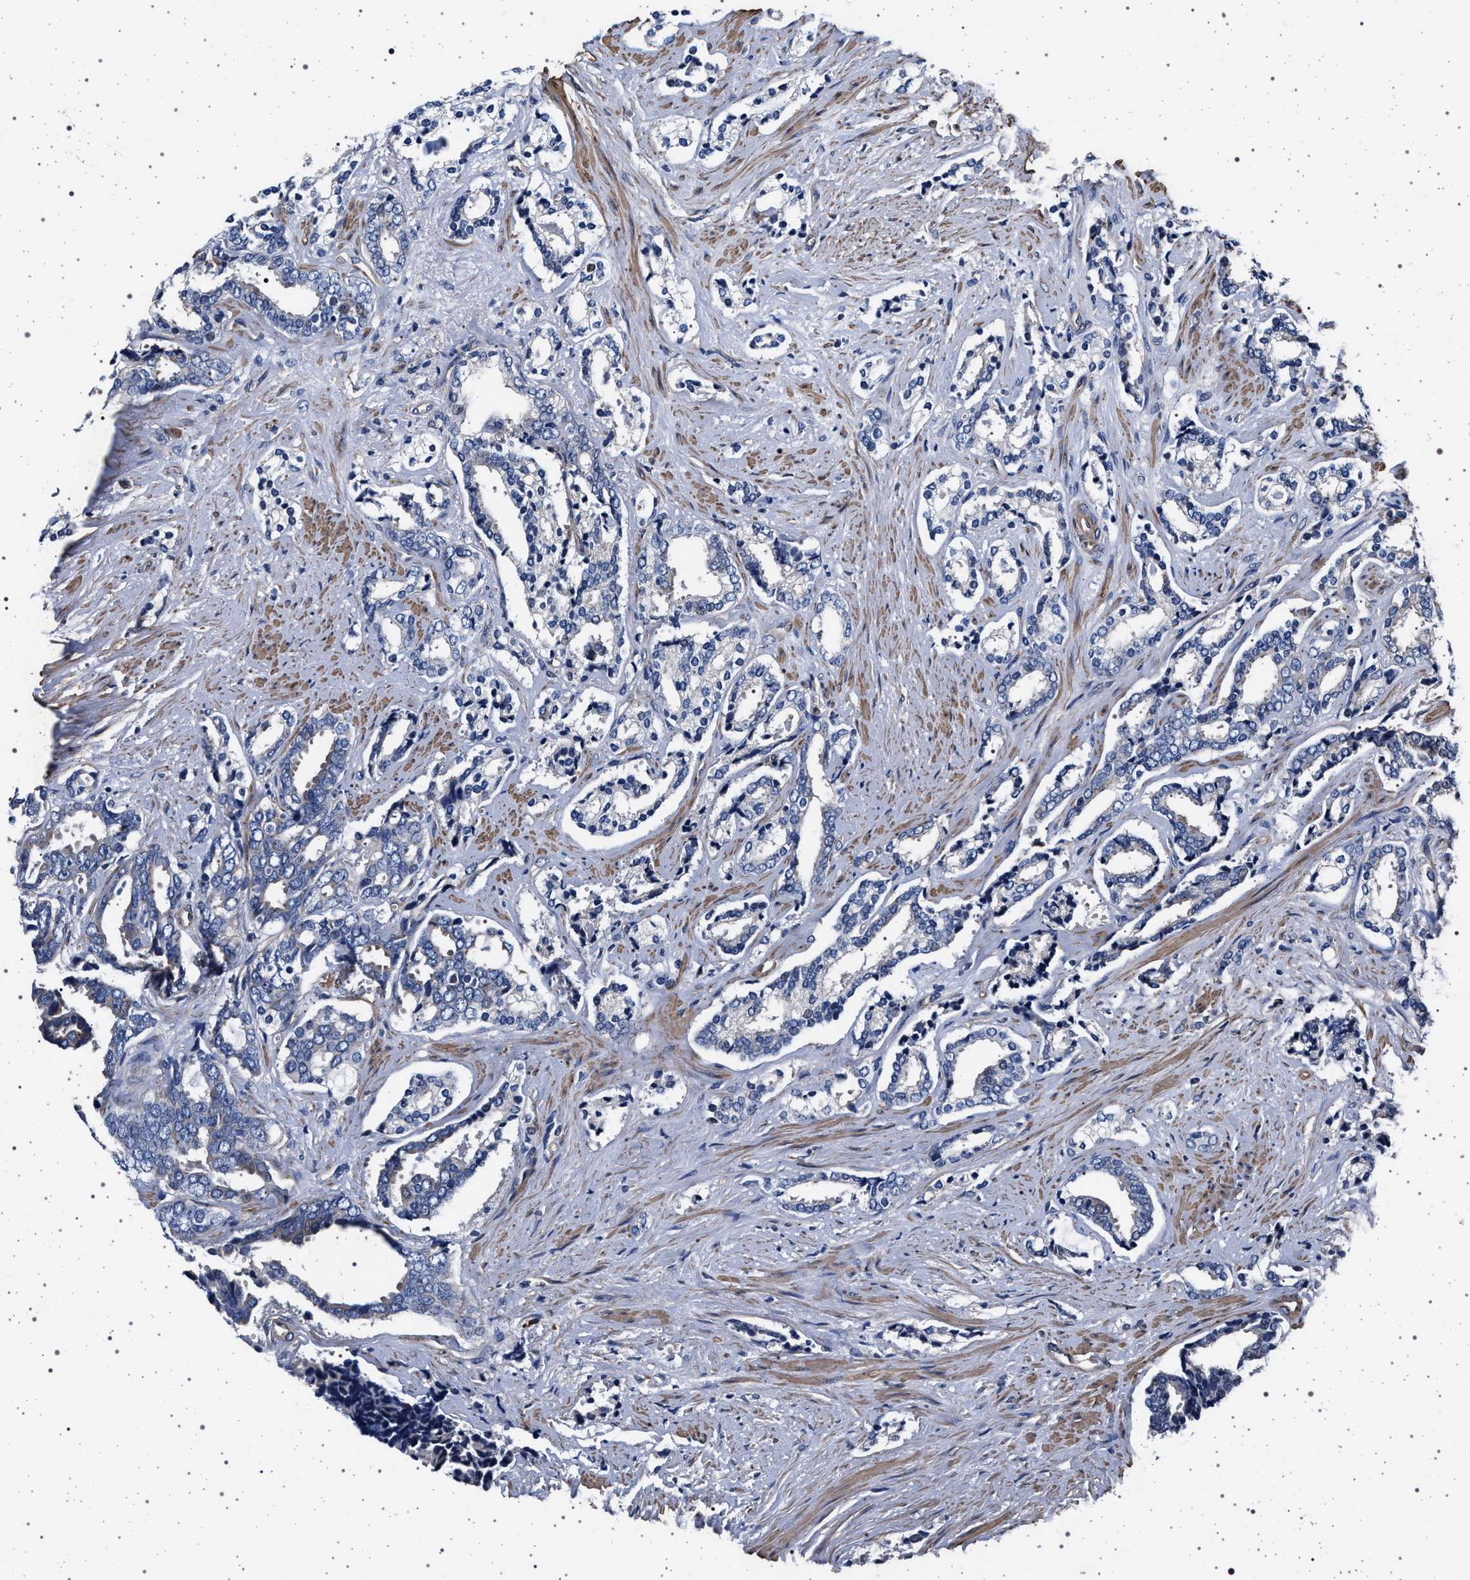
{"staining": {"intensity": "negative", "quantity": "none", "location": "none"}, "tissue": "prostate cancer", "cell_type": "Tumor cells", "image_type": "cancer", "snomed": [{"axis": "morphology", "description": "Adenocarcinoma, High grade"}, {"axis": "topography", "description": "Prostate"}], "caption": "An IHC micrograph of prostate cancer is shown. There is no staining in tumor cells of prostate cancer.", "gene": "KCNK6", "patient": {"sex": "male", "age": 67}}